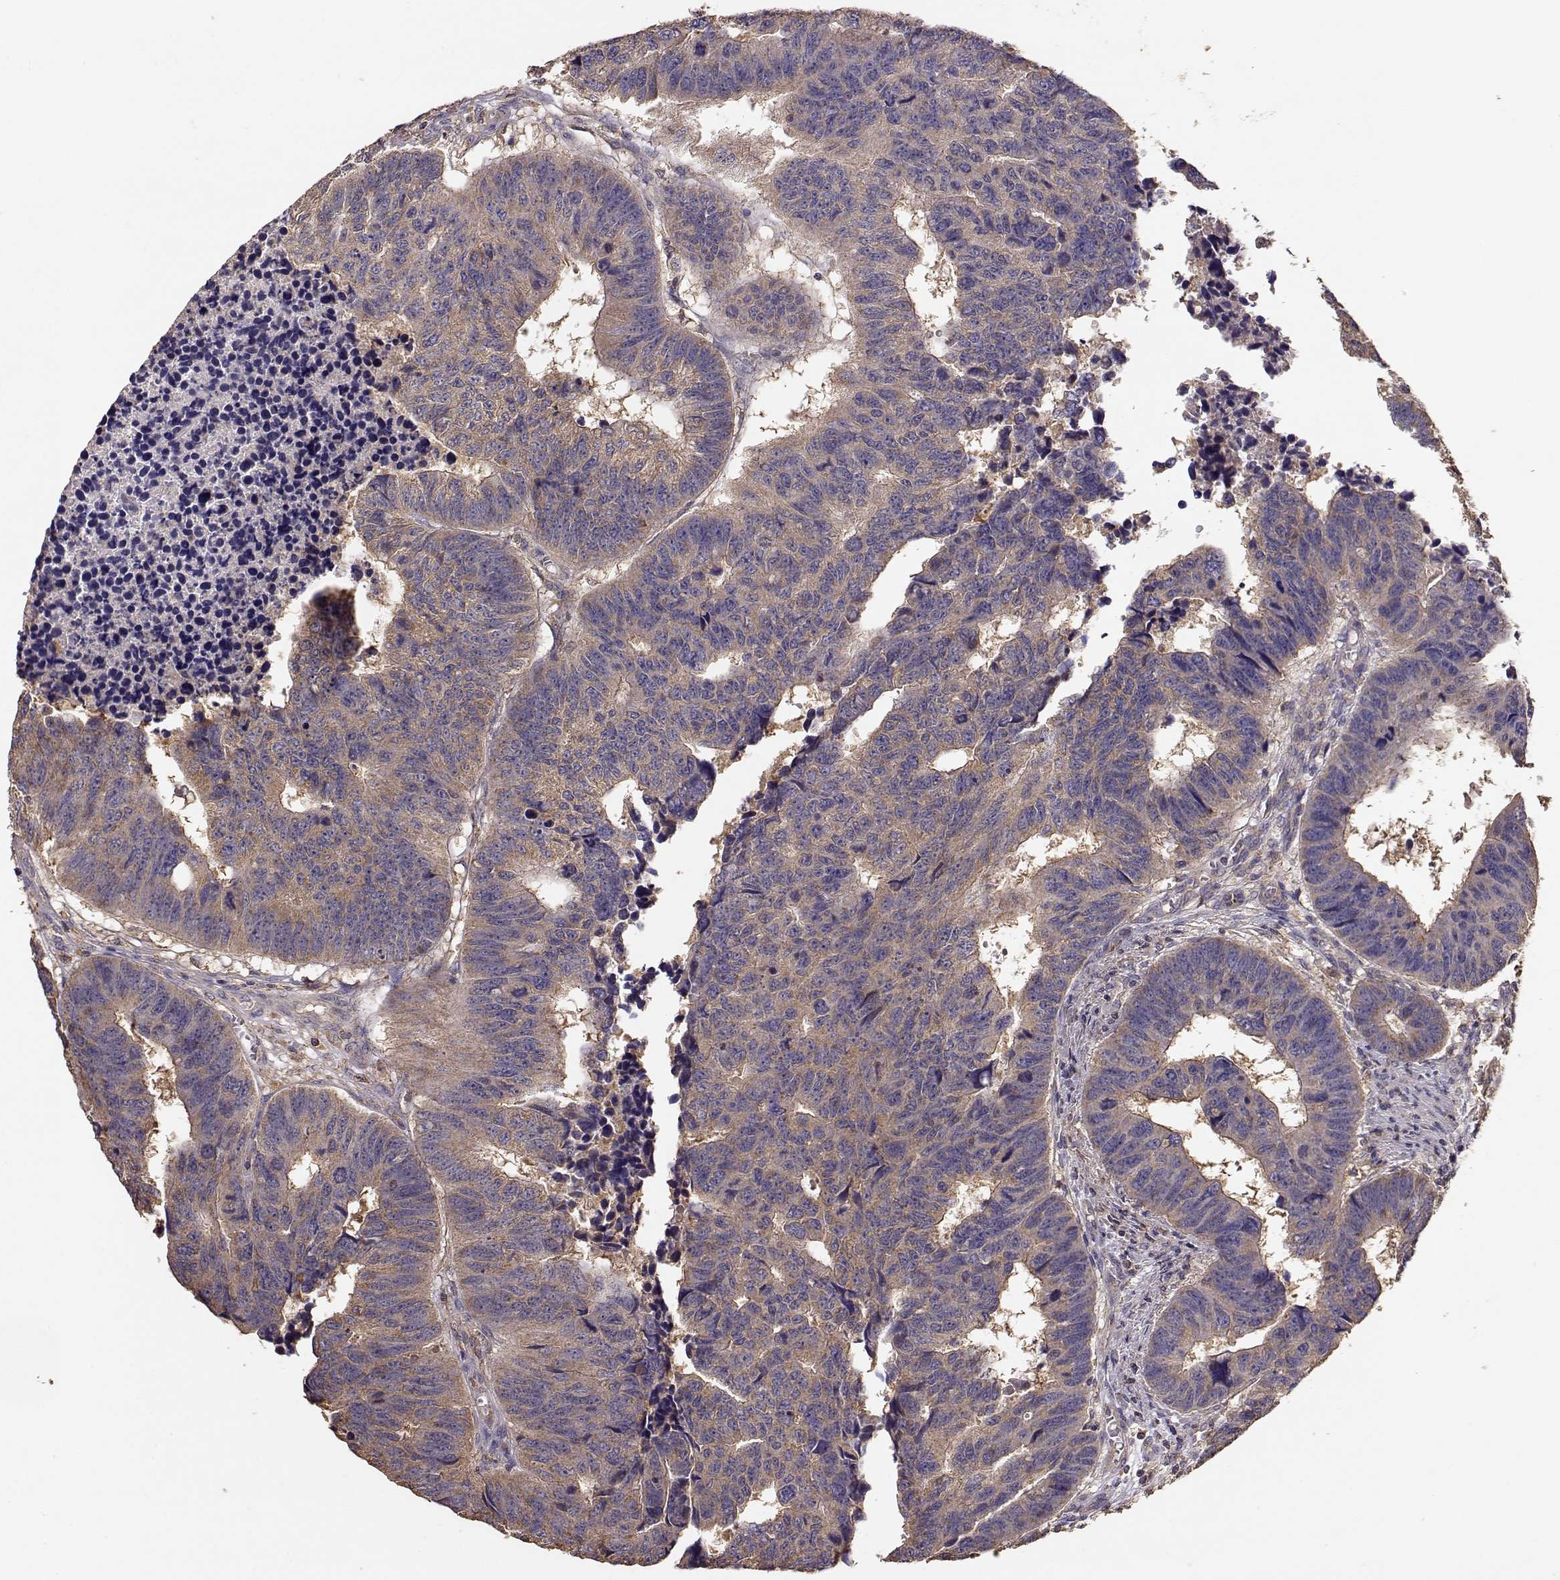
{"staining": {"intensity": "weak", "quantity": ">75%", "location": "cytoplasmic/membranous"}, "tissue": "colorectal cancer", "cell_type": "Tumor cells", "image_type": "cancer", "snomed": [{"axis": "morphology", "description": "Adenocarcinoma, NOS"}, {"axis": "topography", "description": "Rectum"}], "caption": "High-magnification brightfield microscopy of colorectal cancer stained with DAB (3,3'-diaminobenzidine) (brown) and counterstained with hematoxylin (blue). tumor cells exhibit weak cytoplasmic/membranous expression is present in about>75% of cells.", "gene": "TARS3", "patient": {"sex": "female", "age": 85}}